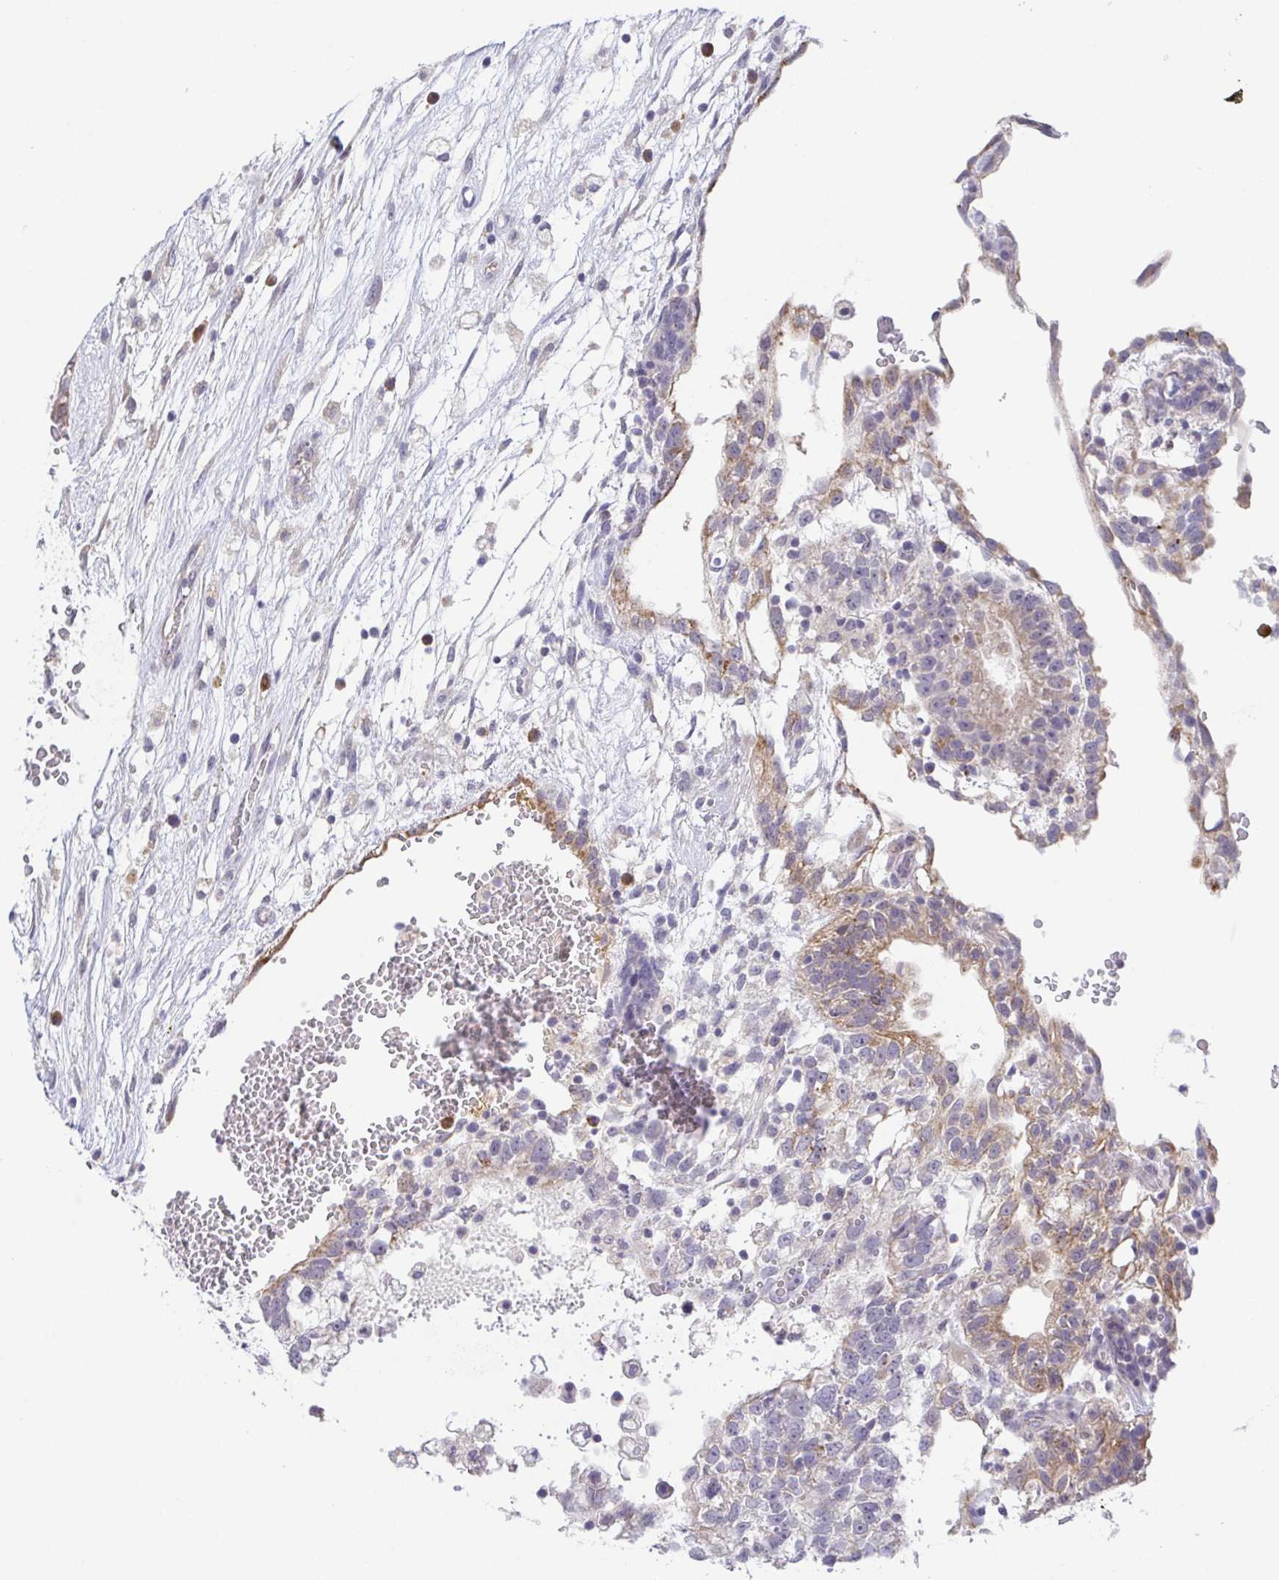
{"staining": {"intensity": "moderate", "quantity": "<25%", "location": "cytoplasmic/membranous"}, "tissue": "testis cancer", "cell_type": "Tumor cells", "image_type": "cancer", "snomed": [{"axis": "morphology", "description": "Normal tissue, NOS"}, {"axis": "morphology", "description": "Carcinoma, Embryonal, NOS"}, {"axis": "topography", "description": "Testis"}], "caption": "This image reveals immunohistochemistry (IHC) staining of embryonal carcinoma (testis), with low moderate cytoplasmic/membranous staining in about <25% of tumor cells.", "gene": "BCL2L1", "patient": {"sex": "male", "age": 32}}